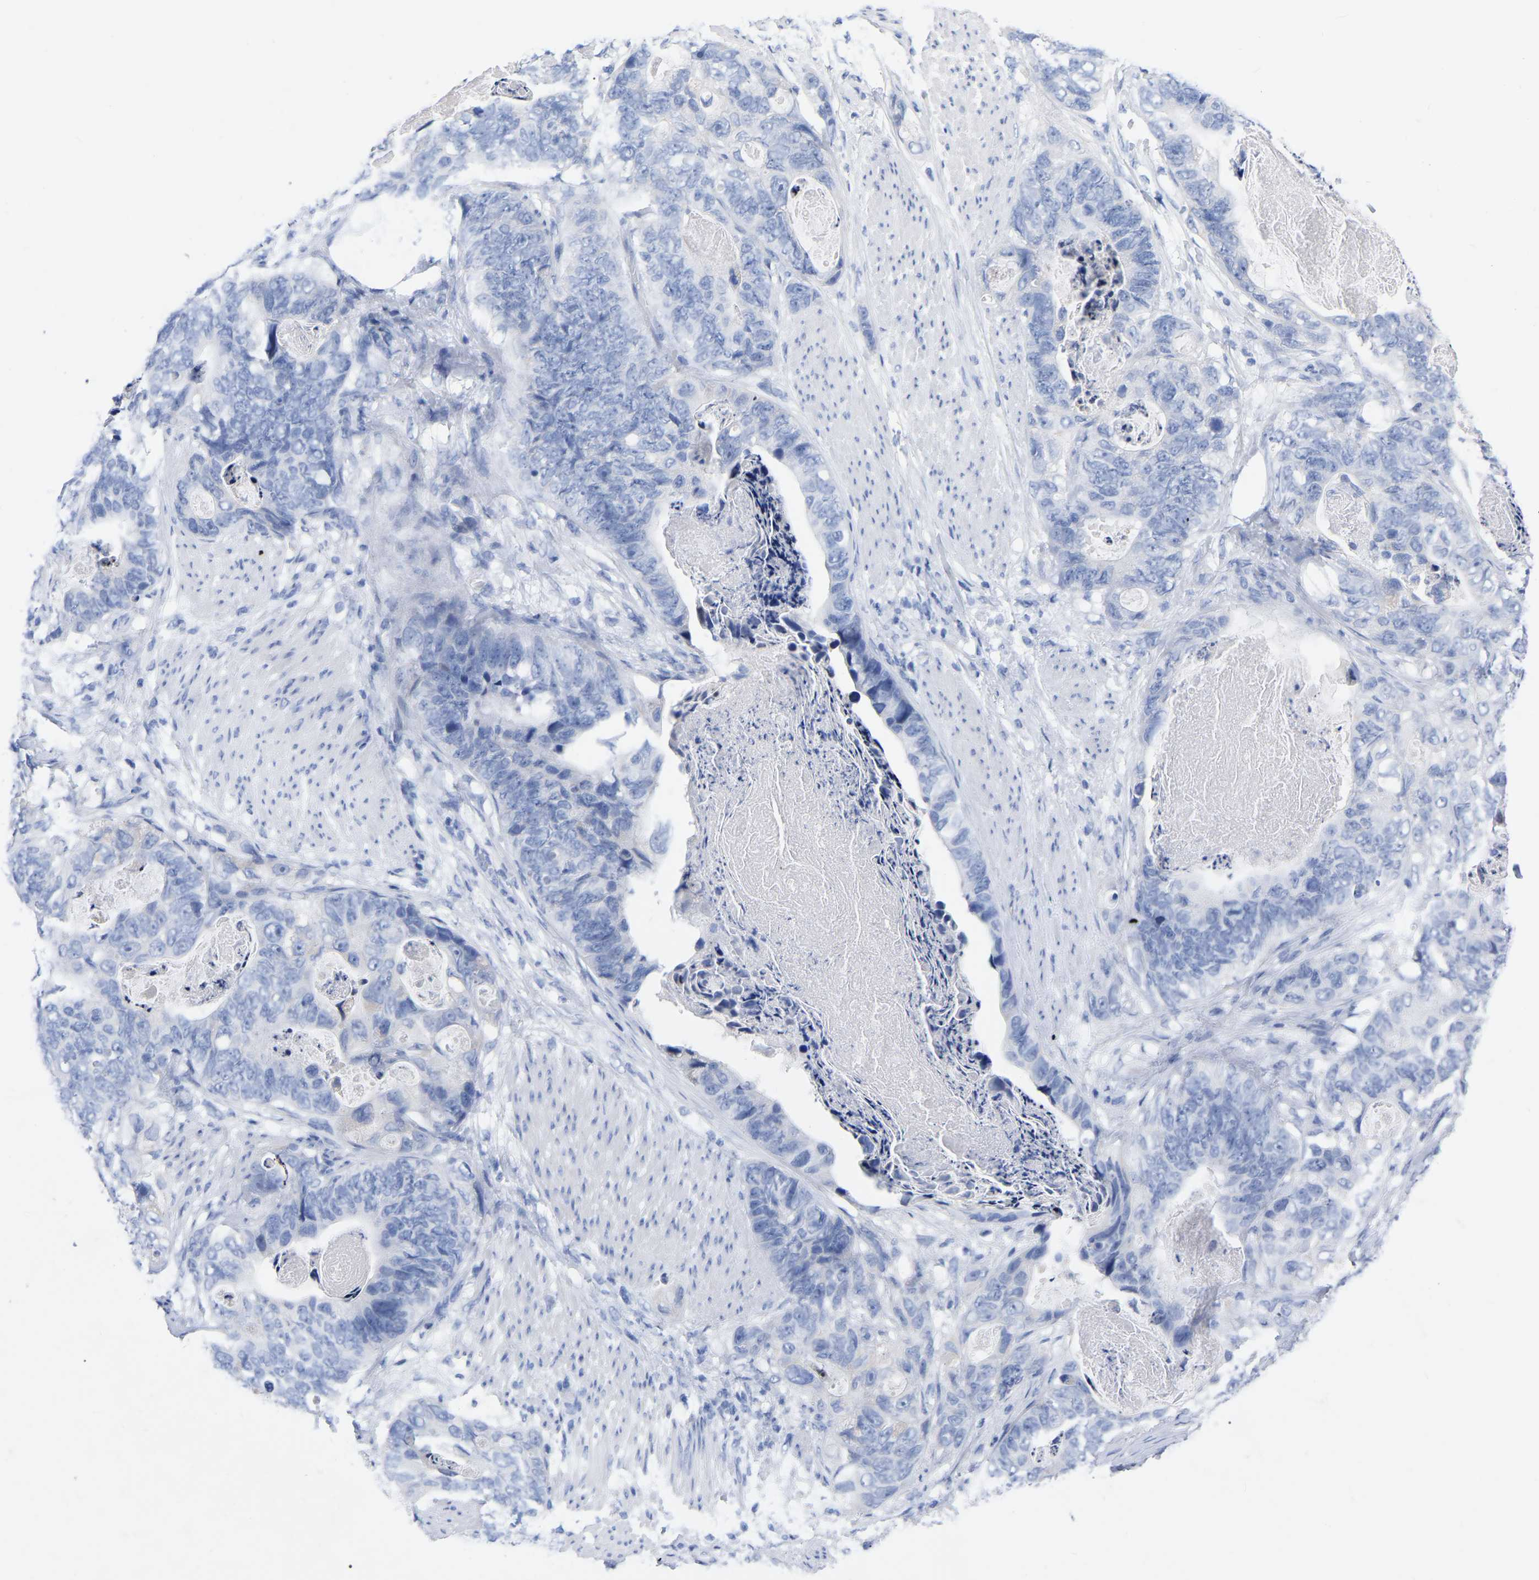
{"staining": {"intensity": "negative", "quantity": "none", "location": "none"}, "tissue": "stomach cancer", "cell_type": "Tumor cells", "image_type": "cancer", "snomed": [{"axis": "morphology", "description": "Adenocarcinoma, NOS"}, {"axis": "topography", "description": "Stomach"}], "caption": "This is an immunohistochemistry image of human stomach cancer (adenocarcinoma). There is no expression in tumor cells.", "gene": "ZNF629", "patient": {"sex": "female", "age": 89}}